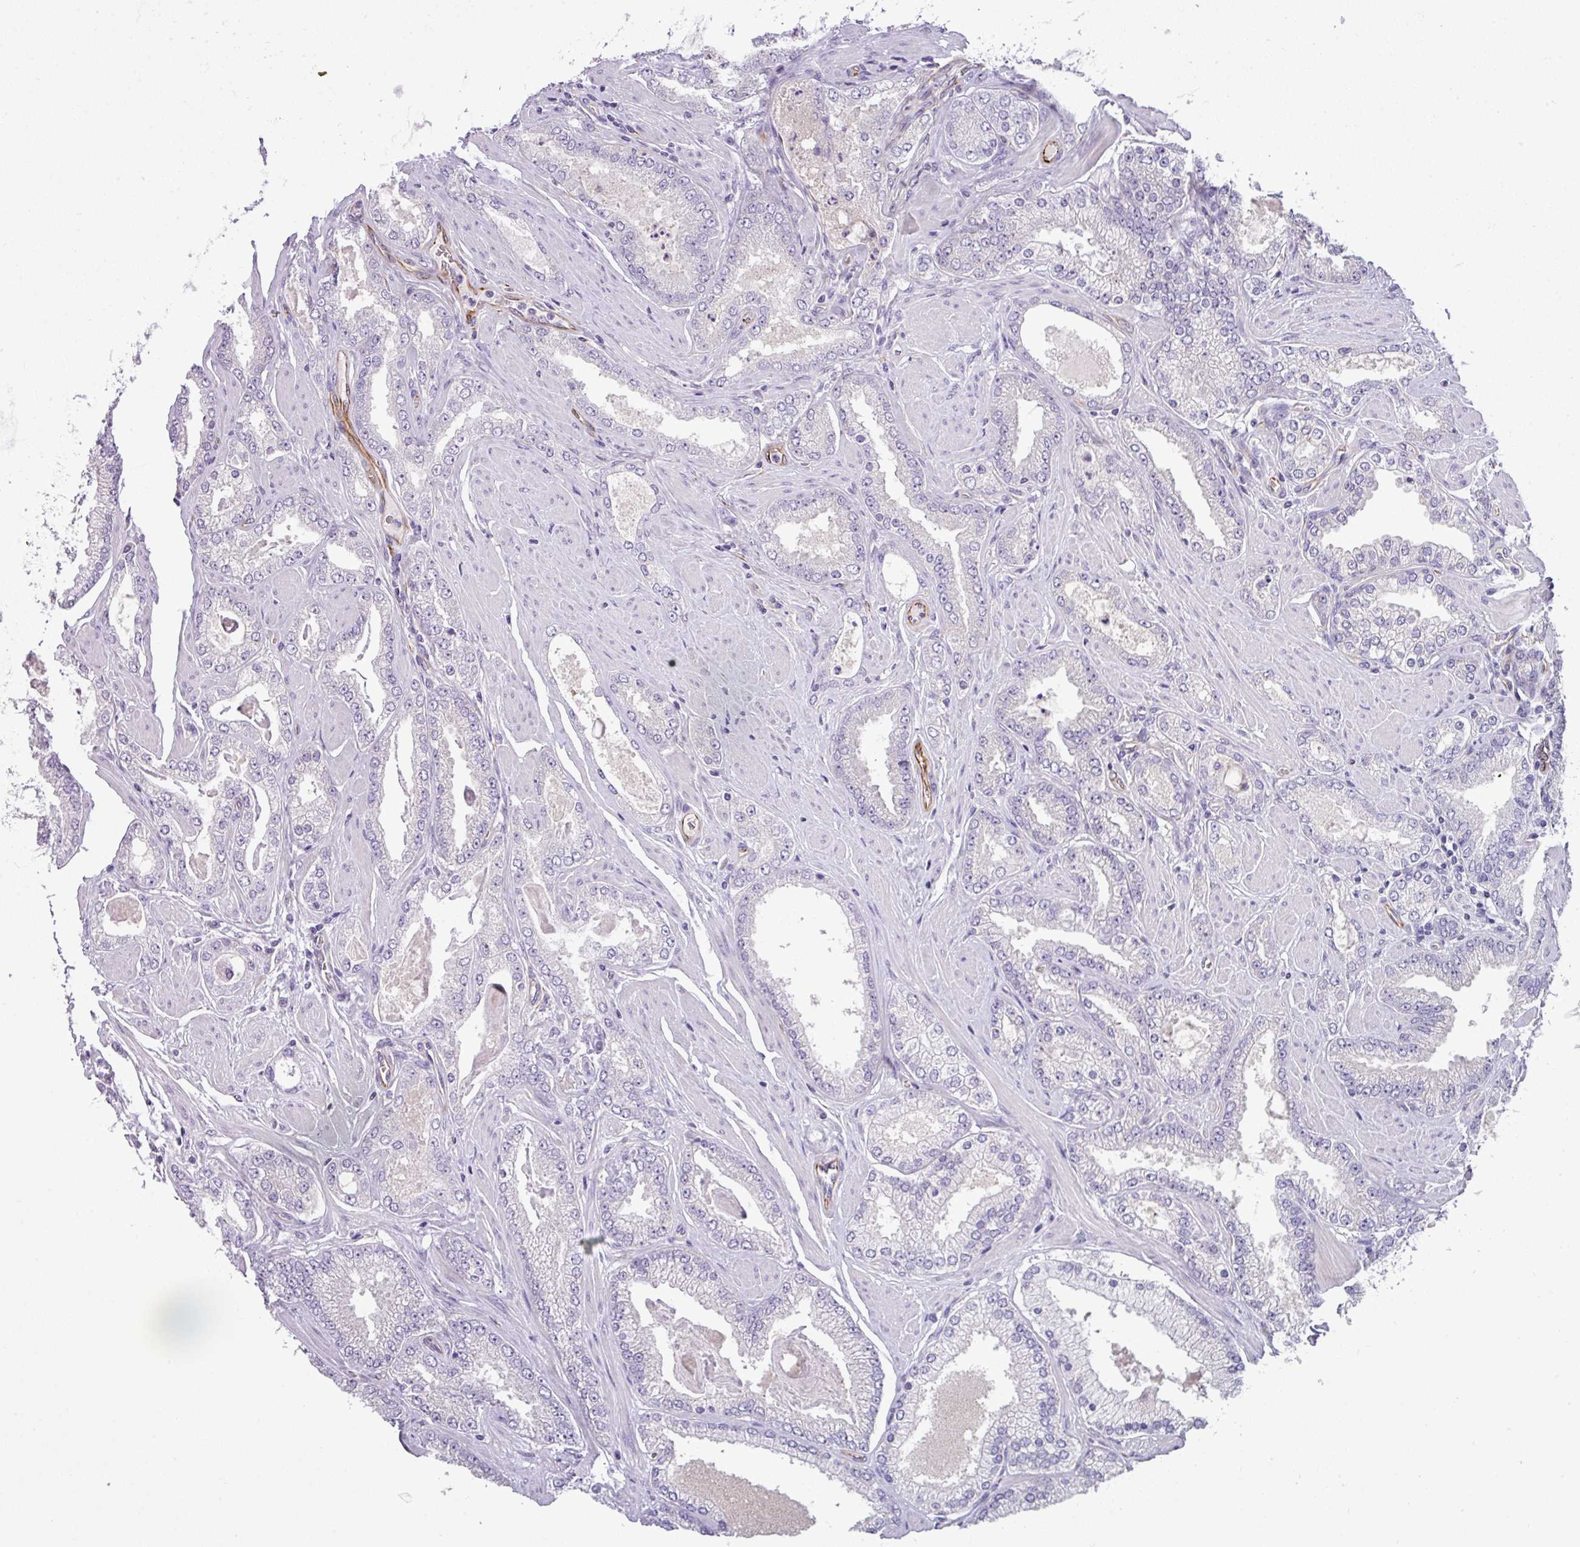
{"staining": {"intensity": "negative", "quantity": "none", "location": "none"}, "tissue": "prostate cancer", "cell_type": "Tumor cells", "image_type": "cancer", "snomed": [{"axis": "morphology", "description": "Adenocarcinoma, Low grade"}, {"axis": "topography", "description": "Prostate"}], "caption": "Tumor cells are negative for protein expression in human low-grade adenocarcinoma (prostate).", "gene": "ENSG00000273748", "patient": {"sex": "male", "age": 42}}